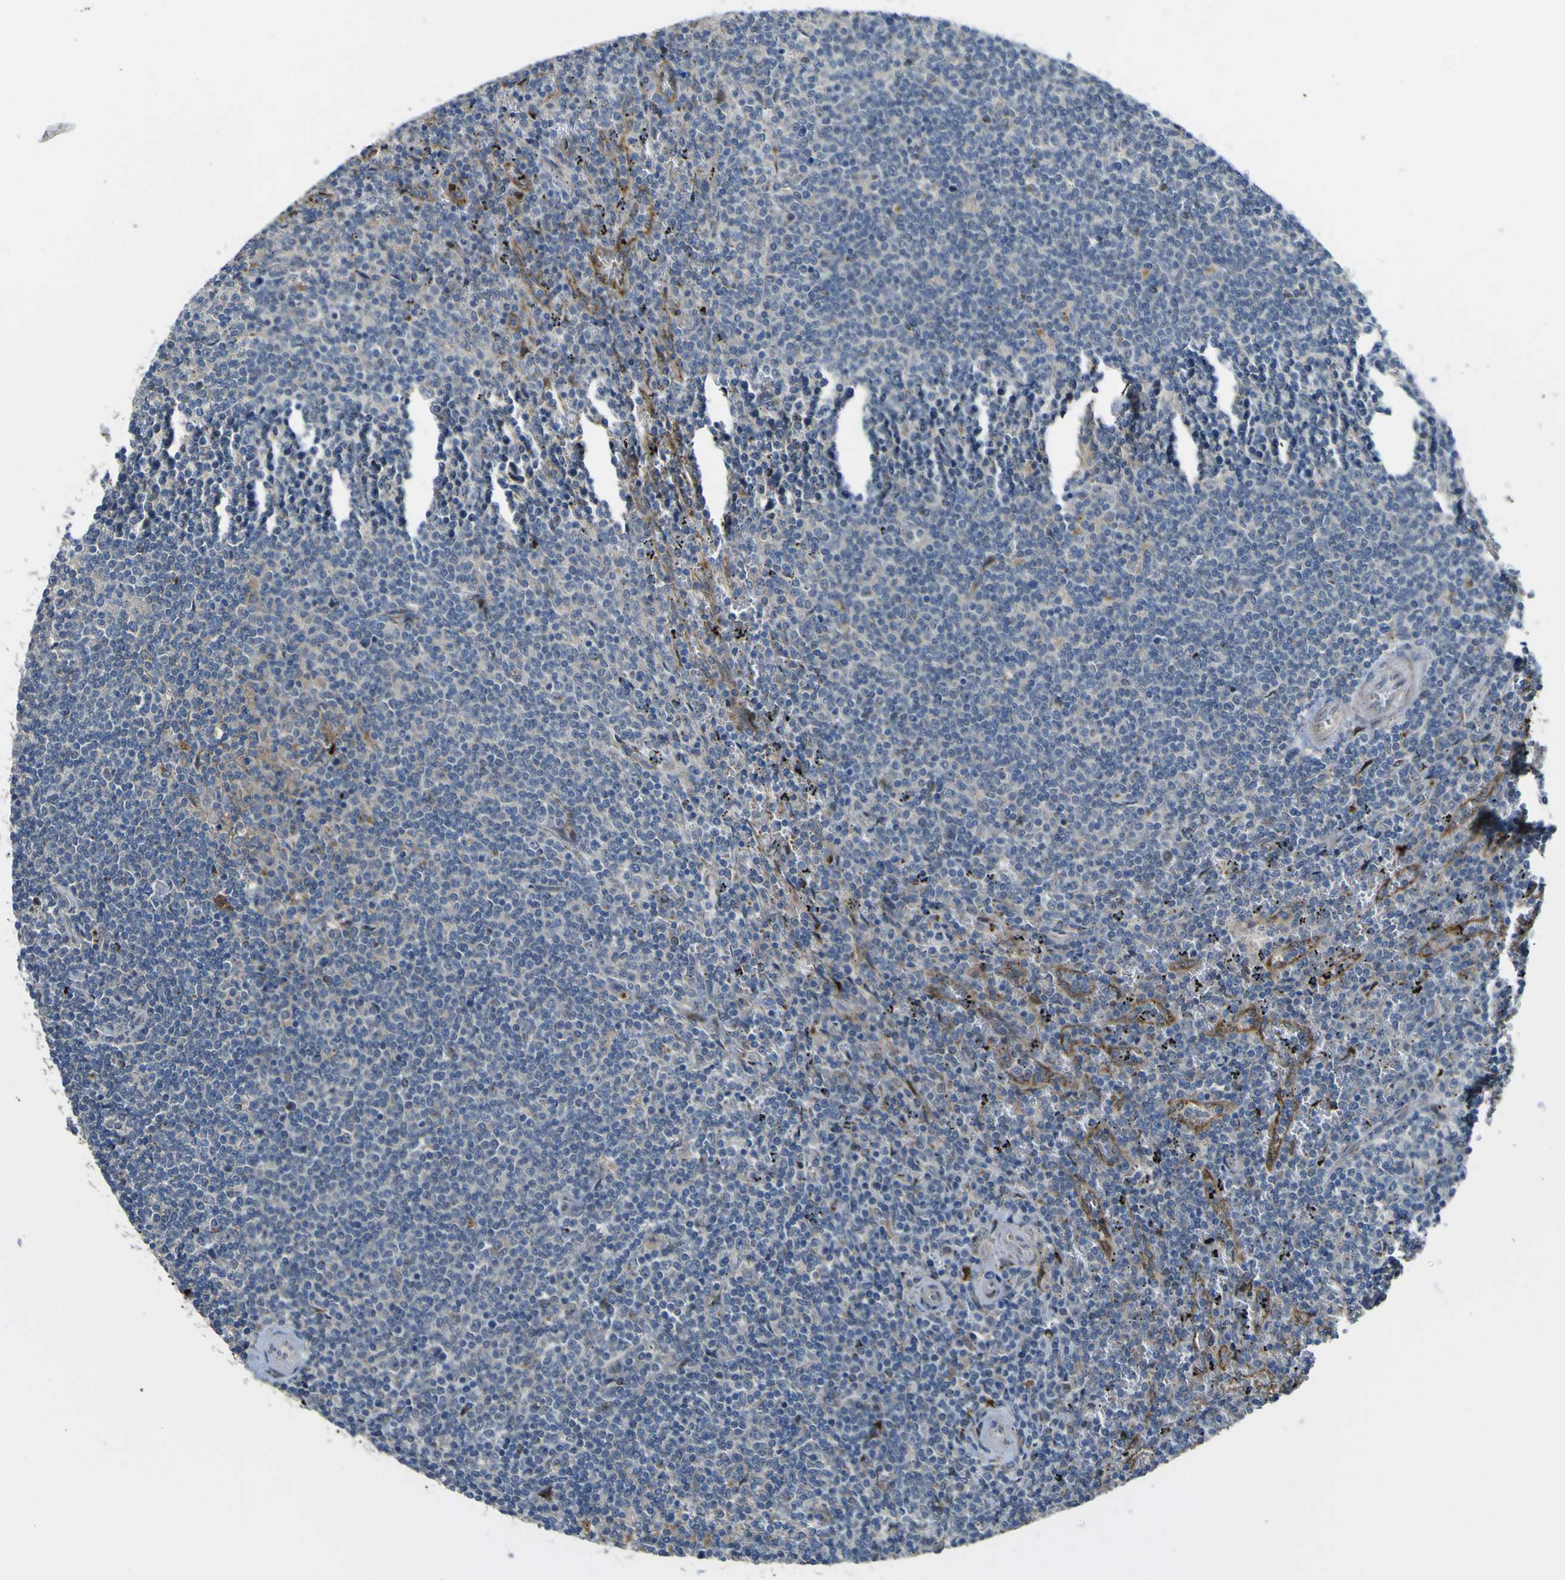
{"staining": {"intensity": "negative", "quantity": "none", "location": "none"}, "tissue": "lymphoma", "cell_type": "Tumor cells", "image_type": "cancer", "snomed": [{"axis": "morphology", "description": "Malignant lymphoma, non-Hodgkin's type, Low grade"}, {"axis": "topography", "description": "Spleen"}], "caption": "Tumor cells are negative for protein expression in human lymphoma.", "gene": "LBHD1", "patient": {"sex": "female", "age": 50}}